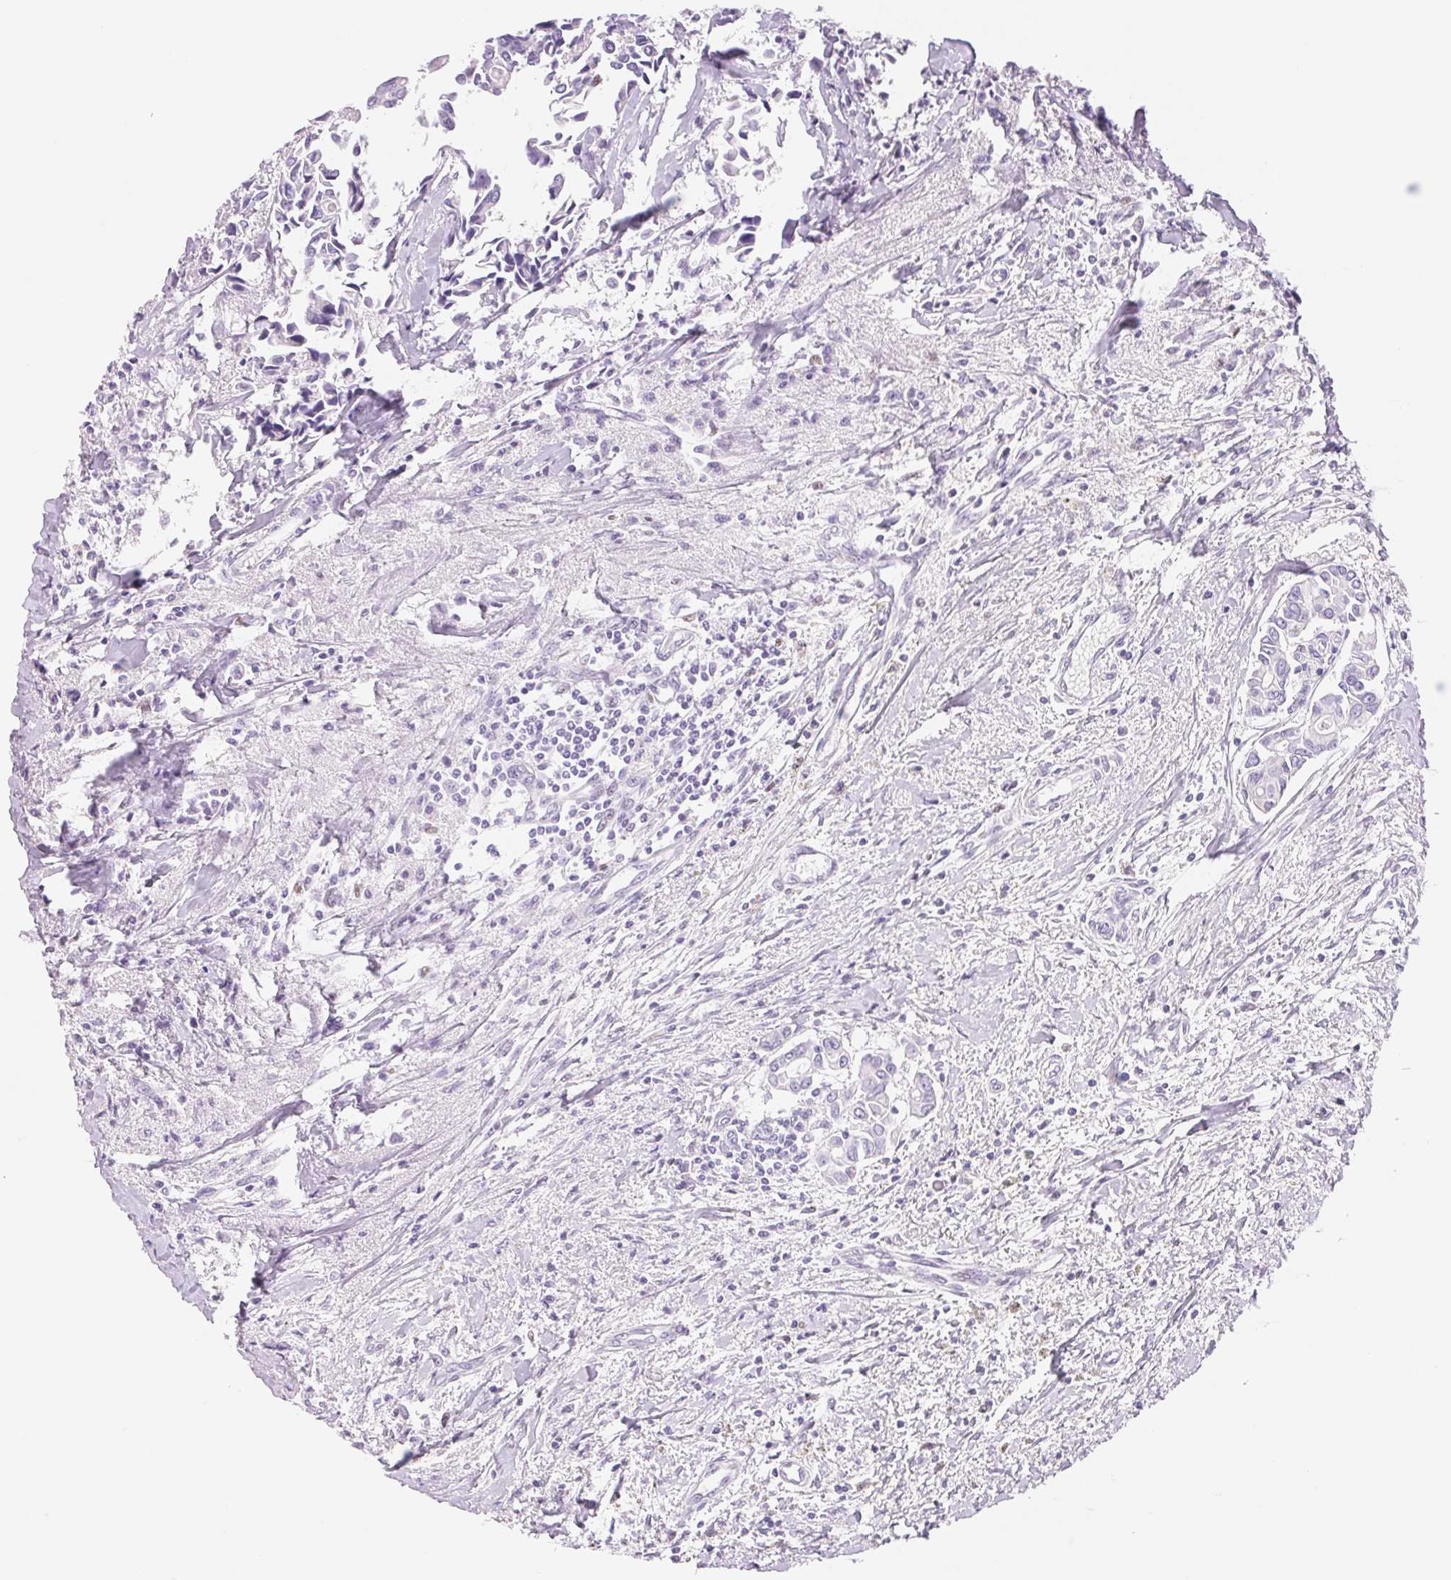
{"staining": {"intensity": "negative", "quantity": "none", "location": "none"}, "tissue": "breast cancer", "cell_type": "Tumor cells", "image_type": "cancer", "snomed": [{"axis": "morphology", "description": "Duct carcinoma"}, {"axis": "topography", "description": "Breast"}], "caption": "Immunohistochemistry (IHC) photomicrograph of neoplastic tissue: human breast cancer stained with DAB demonstrates no significant protein staining in tumor cells.", "gene": "ASGR2", "patient": {"sex": "female", "age": 54}}